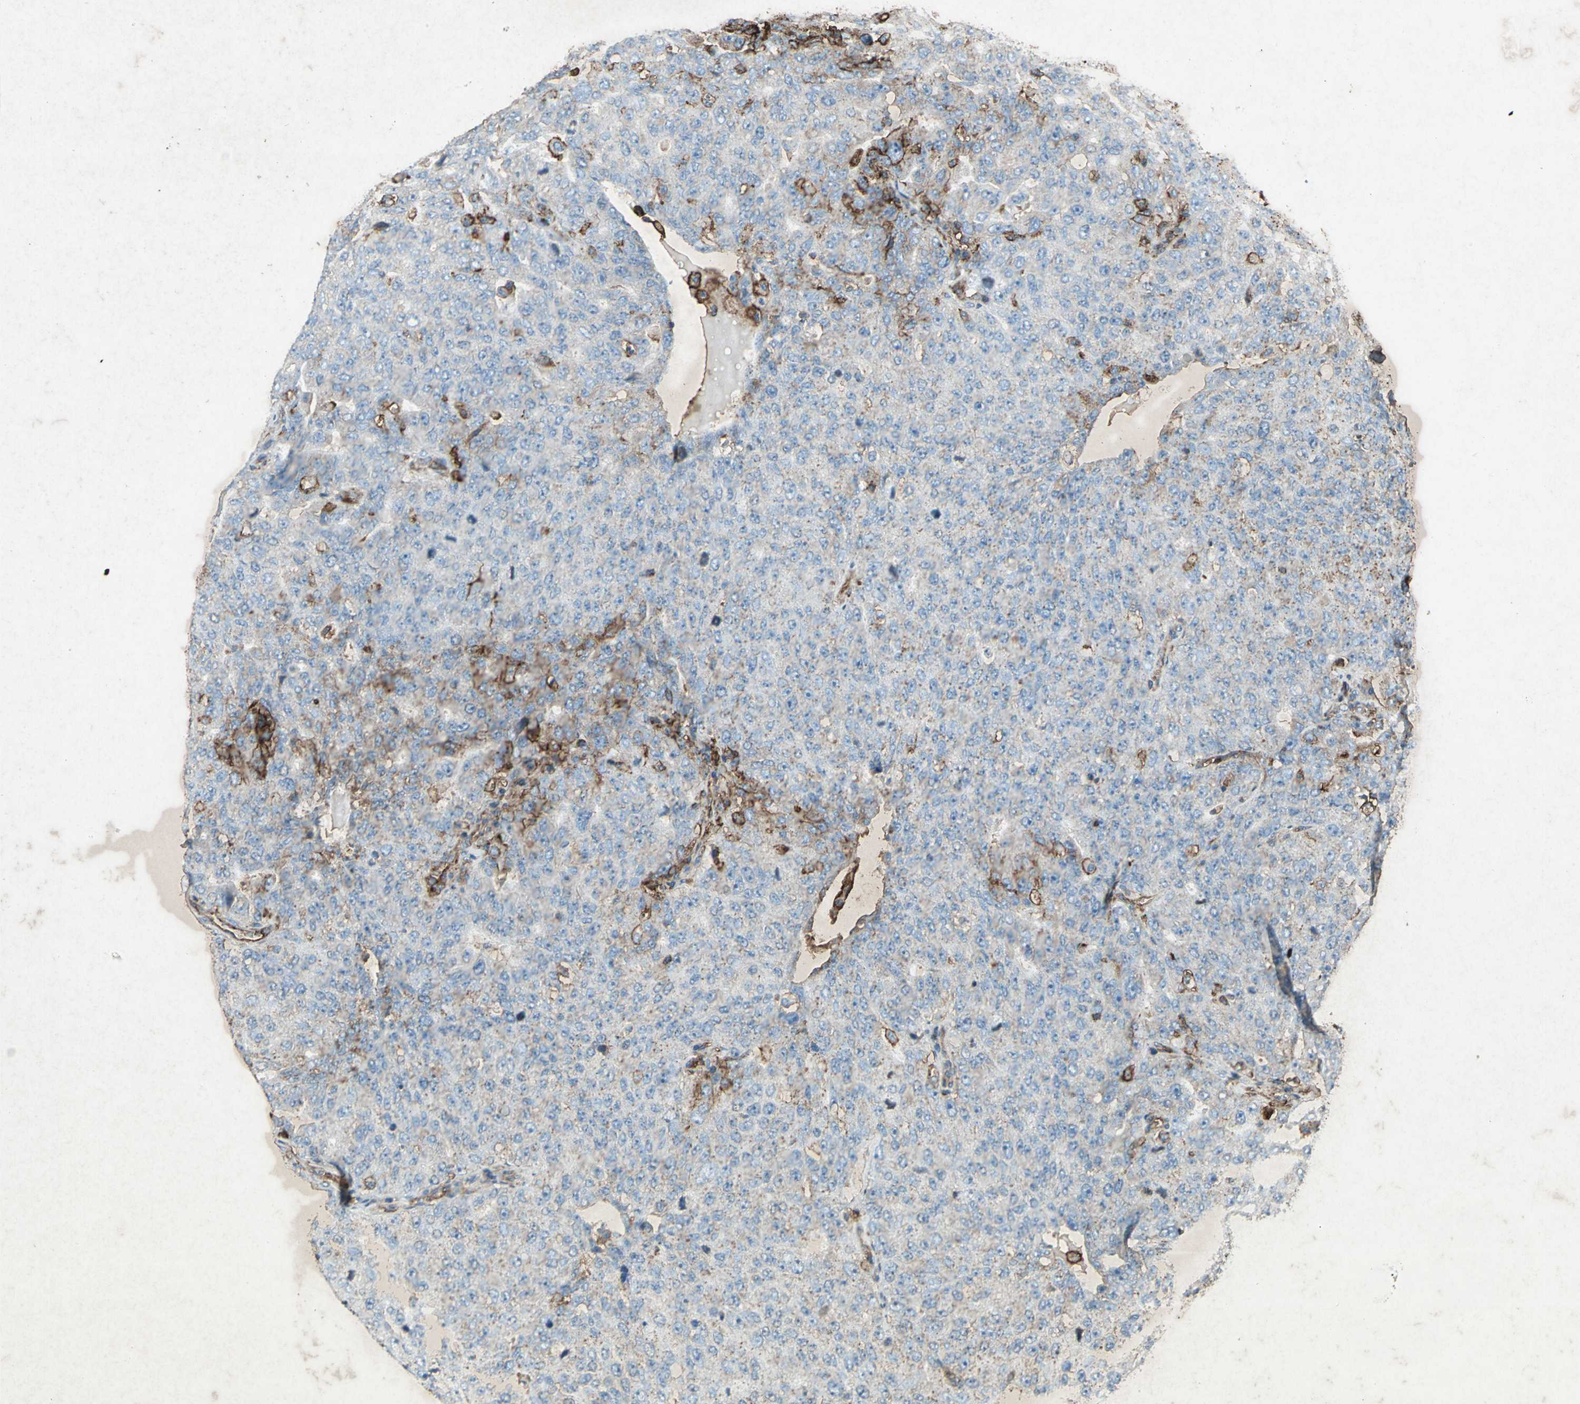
{"staining": {"intensity": "strong", "quantity": ">75%", "location": "cytoplasmic/membranous"}, "tissue": "ovarian cancer", "cell_type": "Tumor cells", "image_type": "cancer", "snomed": [{"axis": "morphology", "description": "Carcinoma, endometroid"}, {"axis": "topography", "description": "Ovary"}], "caption": "A histopathology image showing strong cytoplasmic/membranous positivity in approximately >75% of tumor cells in ovarian endometroid carcinoma, as visualized by brown immunohistochemical staining.", "gene": "CCR6", "patient": {"sex": "female", "age": 62}}